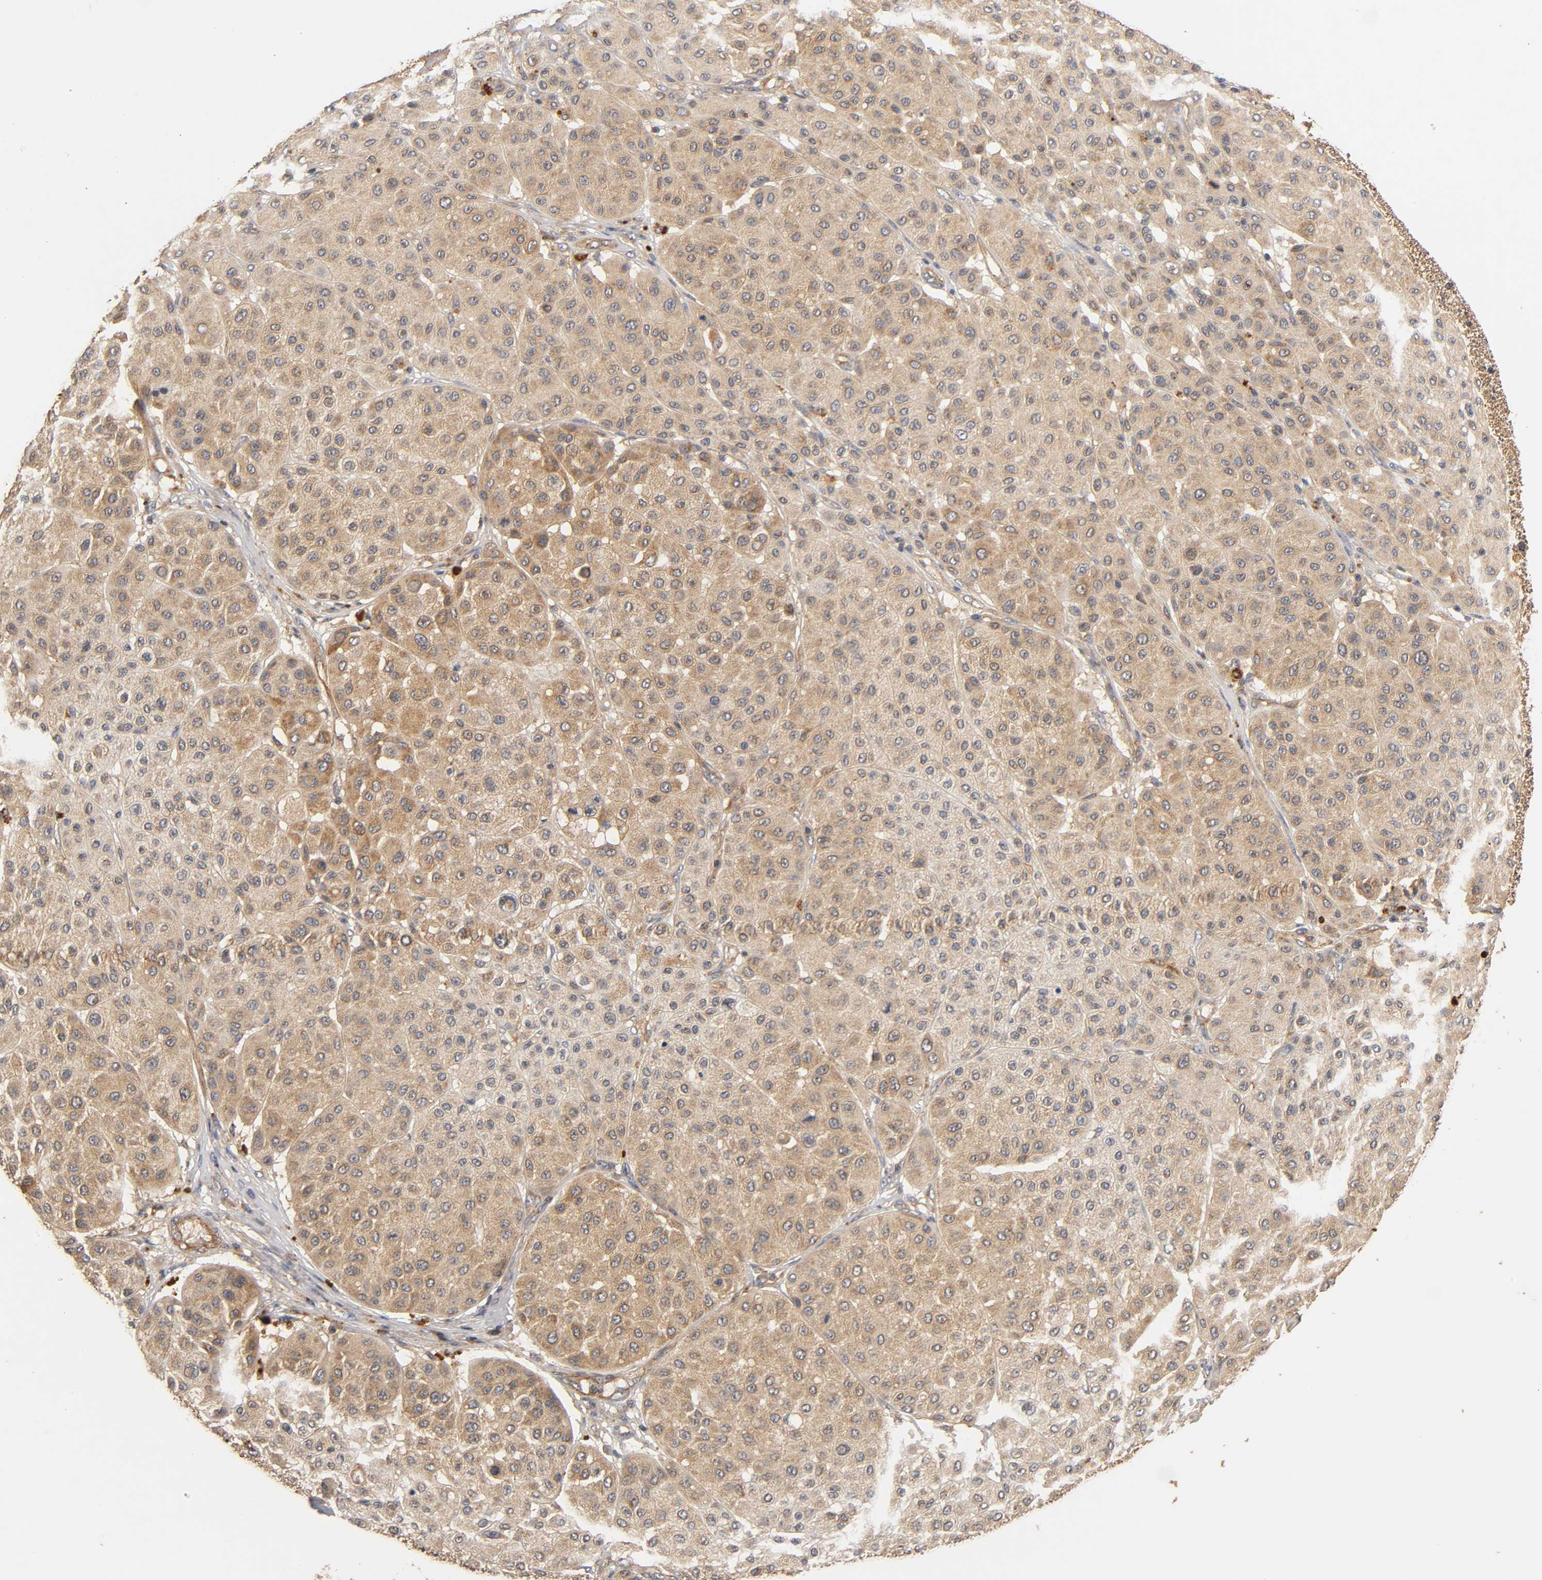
{"staining": {"intensity": "moderate", "quantity": ">75%", "location": "cytoplasmic/membranous"}, "tissue": "melanoma", "cell_type": "Tumor cells", "image_type": "cancer", "snomed": [{"axis": "morphology", "description": "Normal tissue, NOS"}, {"axis": "morphology", "description": "Malignant melanoma, Metastatic site"}, {"axis": "topography", "description": "Skin"}], "caption": "Moderate cytoplasmic/membranous positivity is appreciated in about >75% of tumor cells in malignant melanoma (metastatic site). (Brightfield microscopy of DAB IHC at high magnification).", "gene": "SCAP", "patient": {"sex": "male", "age": 41}}